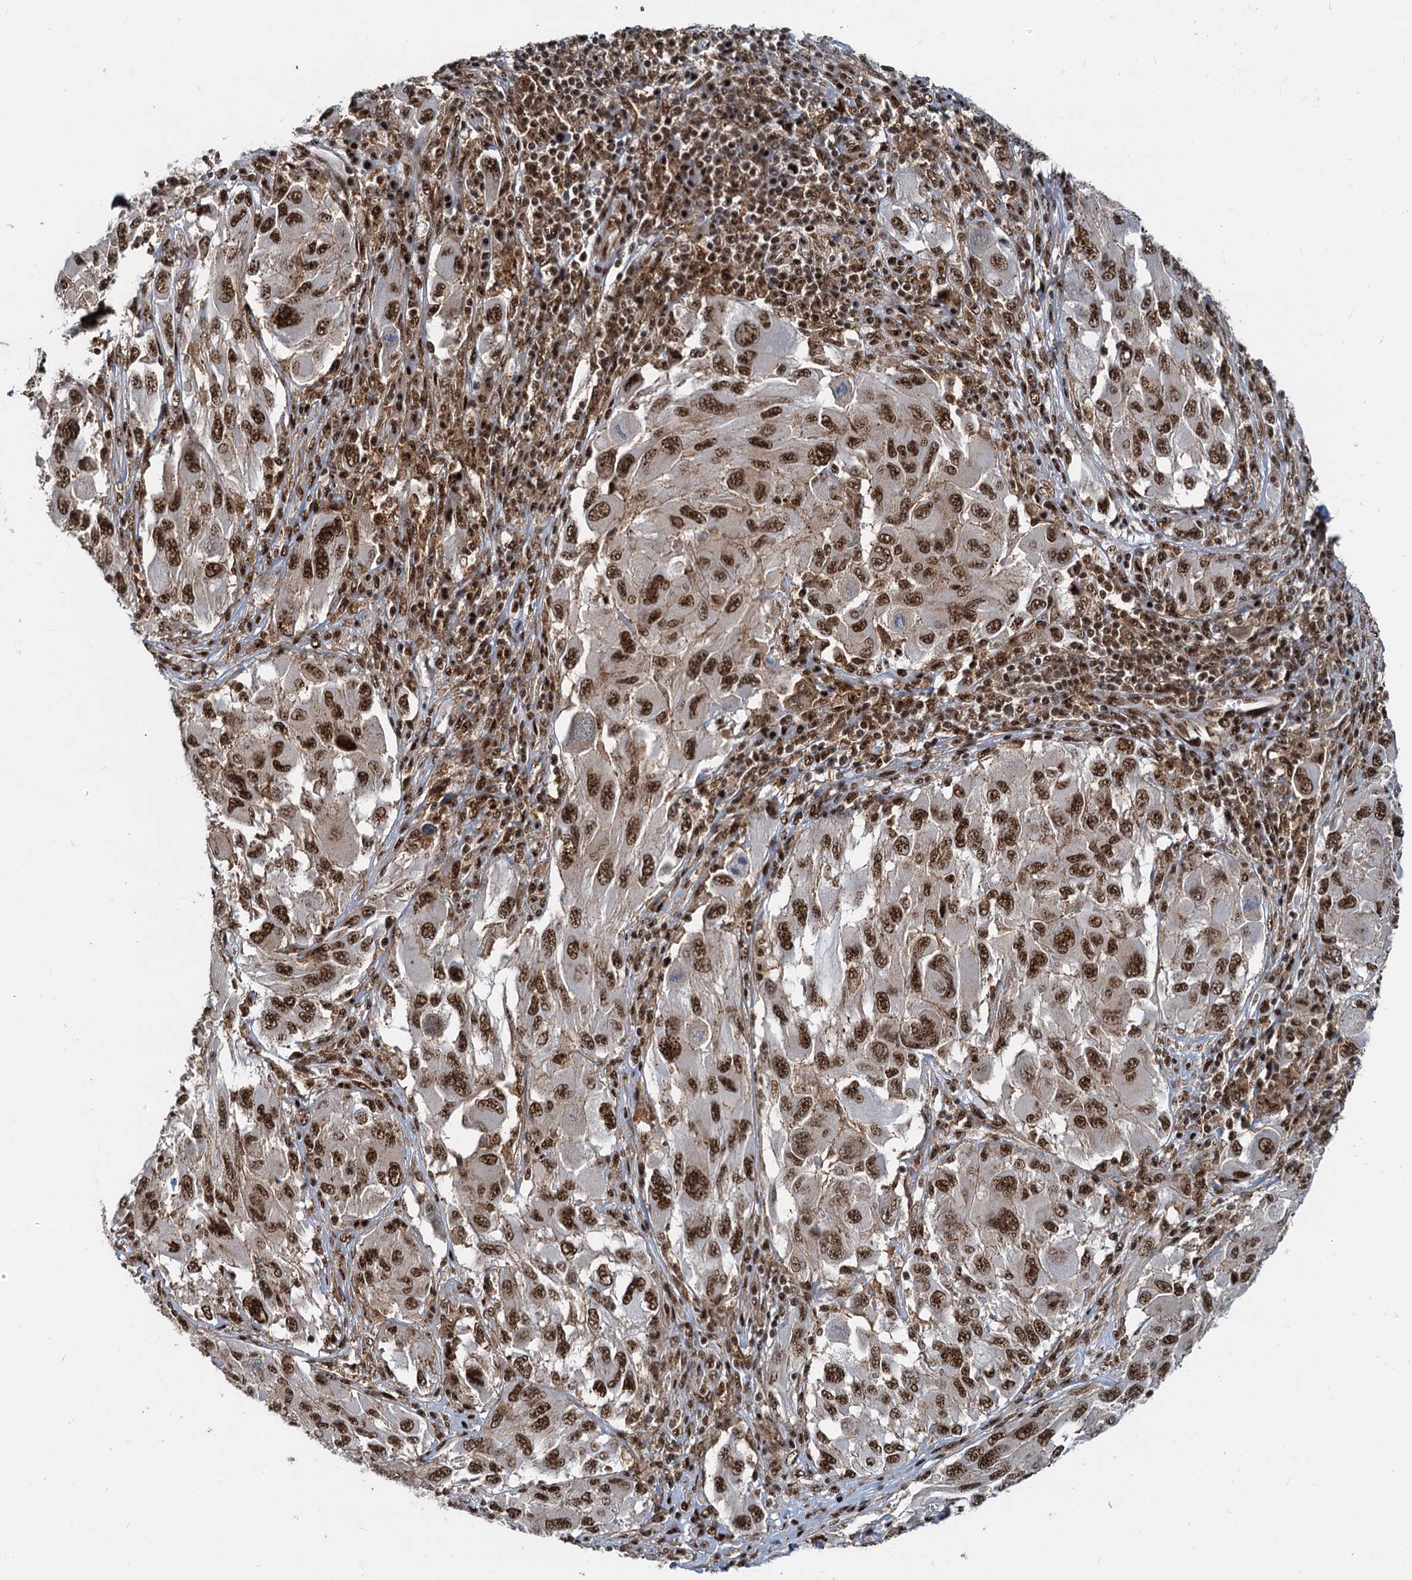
{"staining": {"intensity": "strong", "quantity": ">75%", "location": "nuclear"}, "tissue": "melanoma", "cell_type": "Tumor cells", "image_type": "cancer", "snomed": [{"axis": "morphology", "description": "Malignant melanoma, NOS"}, {"axis": "topography", "description": "Skin"}], "caption": "An image of human malignant melanoma stained for a protein reveals strong nuclear brown staining in tumor cells.", "gene": "RBM26", "patient": {"sex": "female", "age": 91}}